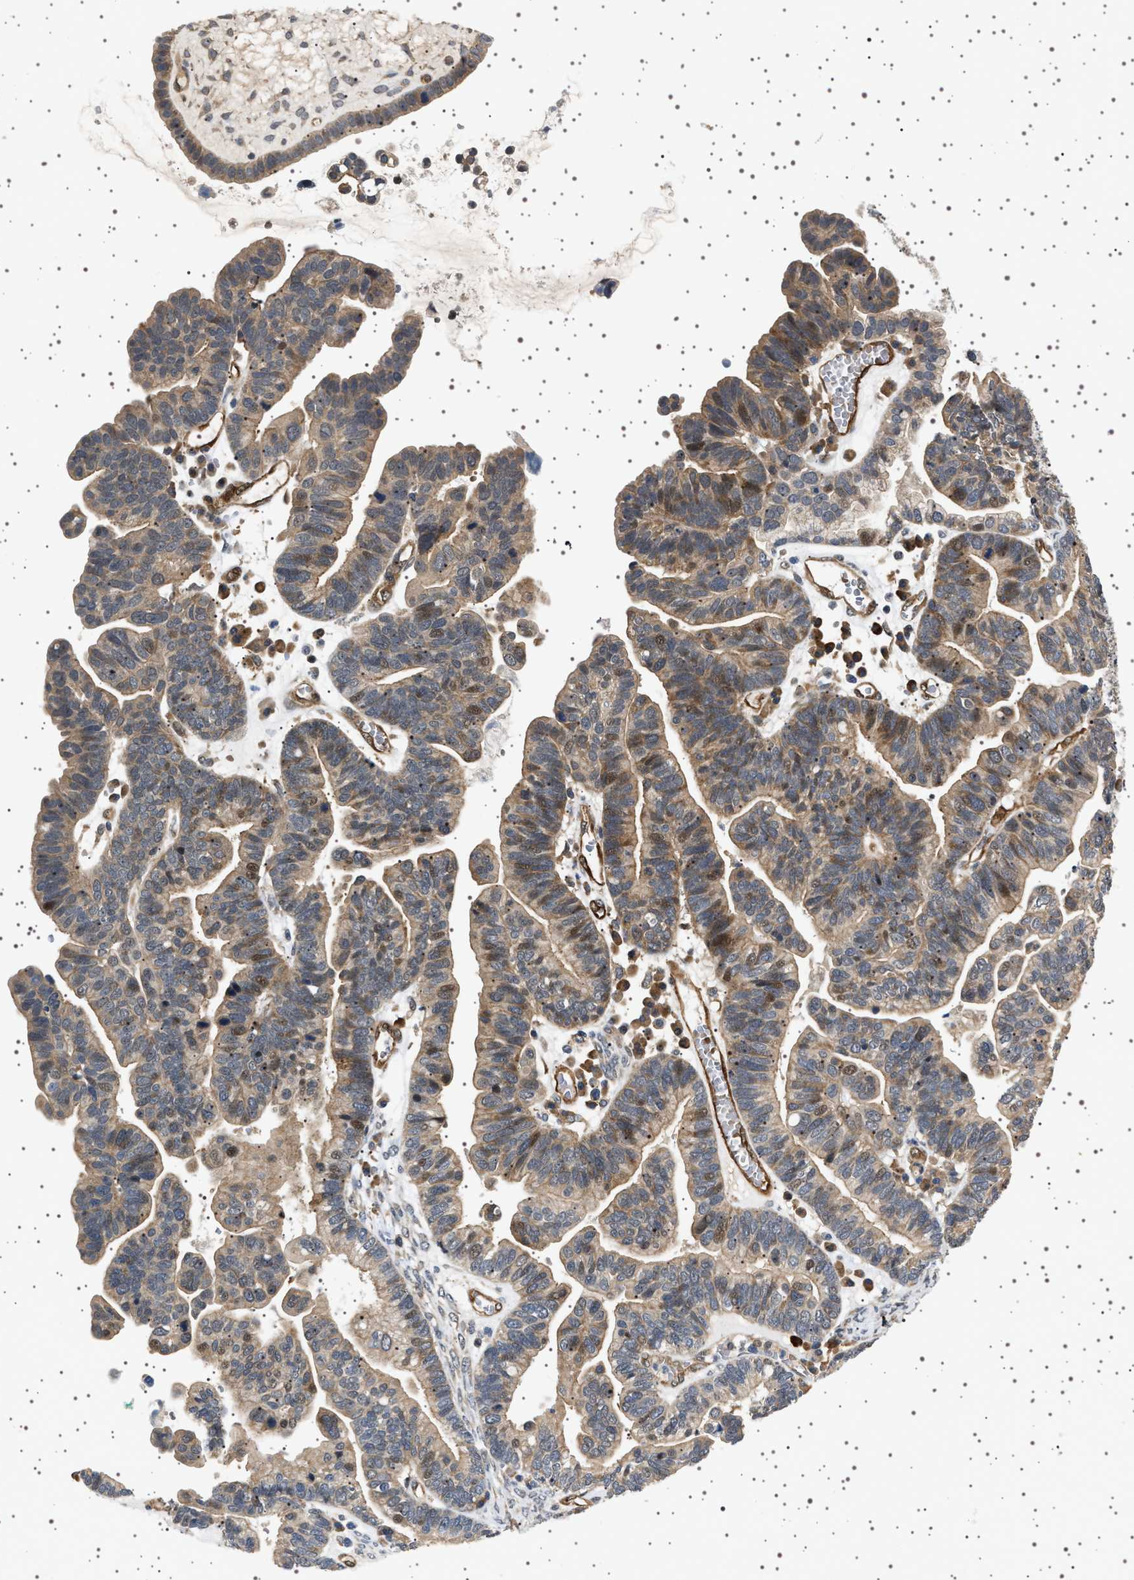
{"staining": {"intensity": "weak", "quantity": ">75%", "location": "cytoplasmic/membranous"}, "tissue": "ovarian cancer", "cell_type": "Tumor cells", "image_type": "cancer", "snomed": [{"axis": "morphology", "description": "Cystadenocarcinoma, serous, NOS"}, {"axis": "topography", "description": "Ovary"}], "caption": "Immunohistochemical staining of serous cystadenocarcinoma (ovarian) exhibits weak cytoplasmic/membranous protein positivity in about >75% of tumor cells.", "gene": "BAG3", "patient": {"sex": "female", "age": 56}}